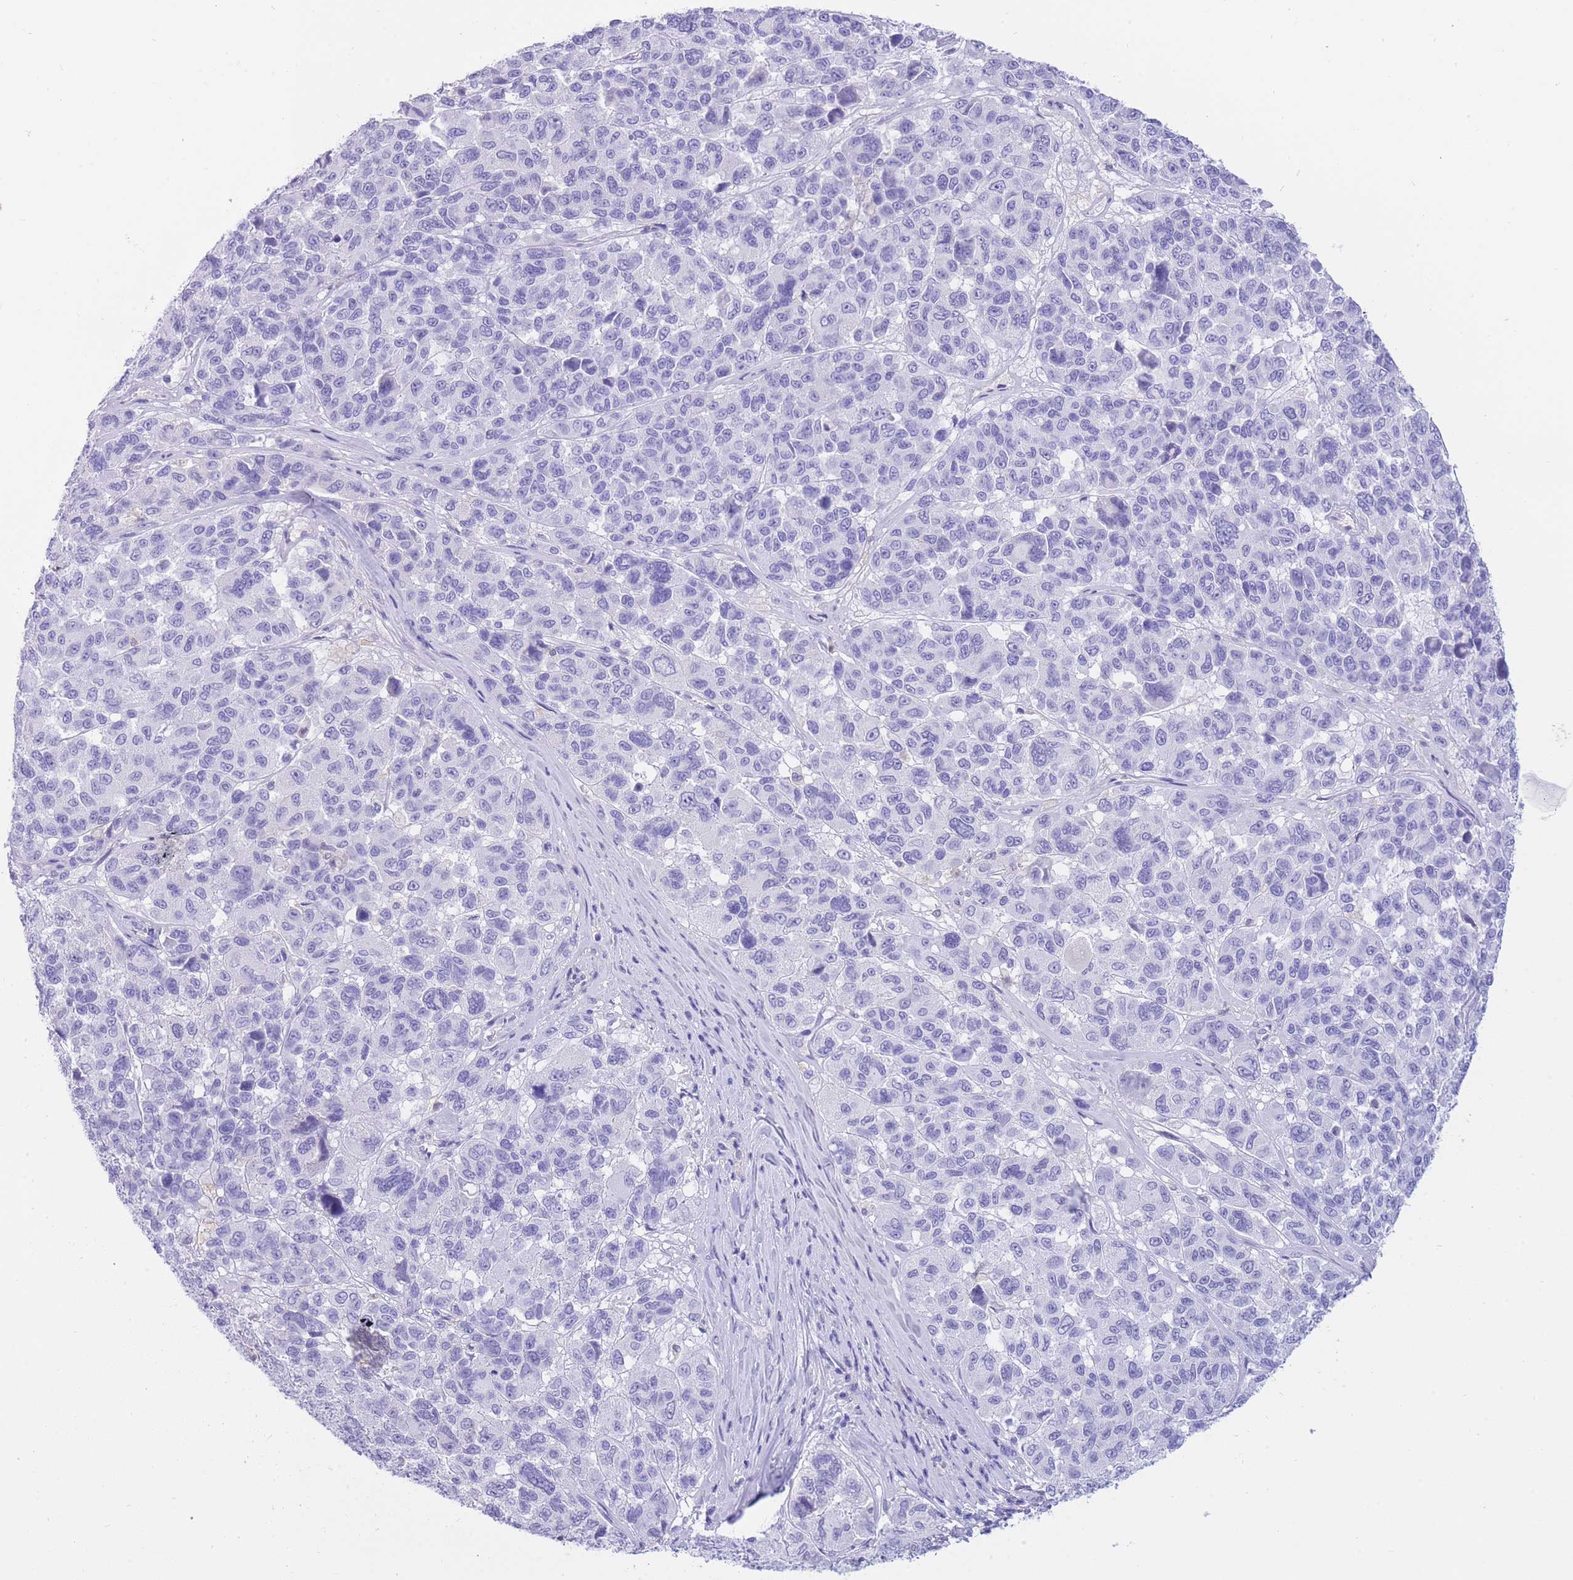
{"staining": {"intensity": "negative", "quantity": "none", "location": "none"}, "tissue": "melanoma", "cell_type": "Tumor cells", "image_type": "cancer", "snomed": [{"axis": "morphology", "description": "Malignant melanoma, NOS"}, {"axis": "topography", "description": "Skin"}], "caption": "Tumor cells are negative for protein expression in human malignant melanoma.", "gene": "SULT1A1", "patient": {"sex": "female", "age": 66}}